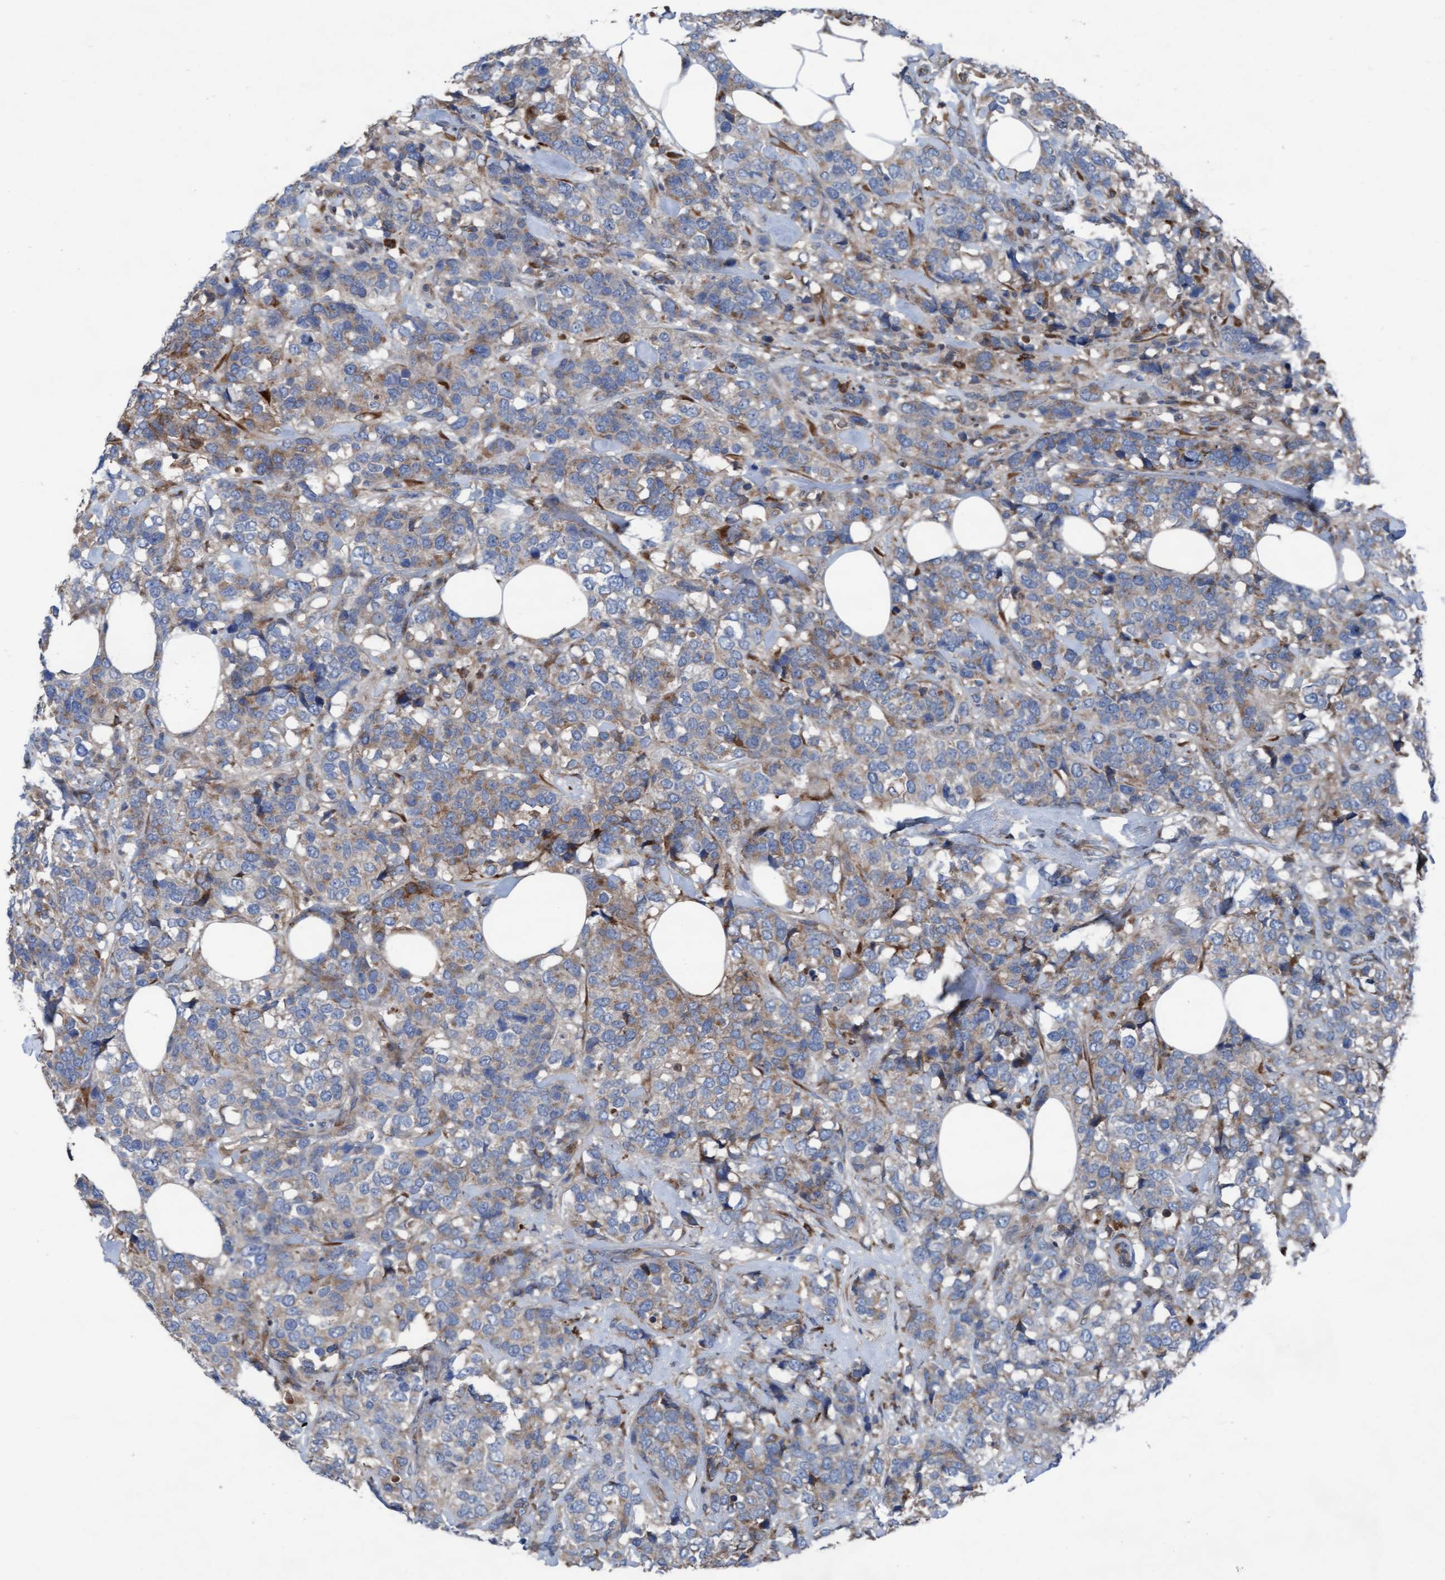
{"staining": {"intensity": "weak", "quantity": ">75%", "location": "cytoplasmic/membranous"}, "tissue": "breast cancer", "cell_type": "Tumor cells", "image_type": "cancer", "snomed": [{"axis": "morphology", "description": "Lobular carcinoma"}, {"axis": "topography", "description": "Breast"}], "caption": "High-magnification brightfield microscopy of breast lobular carcinoma stained with DAB (brown) and counterstained with hematoxylin (blue). tumor cells exhibit weak cytoplasmic/membranous staining is present in about>75% of cells.", "gene": "KLHL26", "patient": {"sex": "female", "age": 59}}